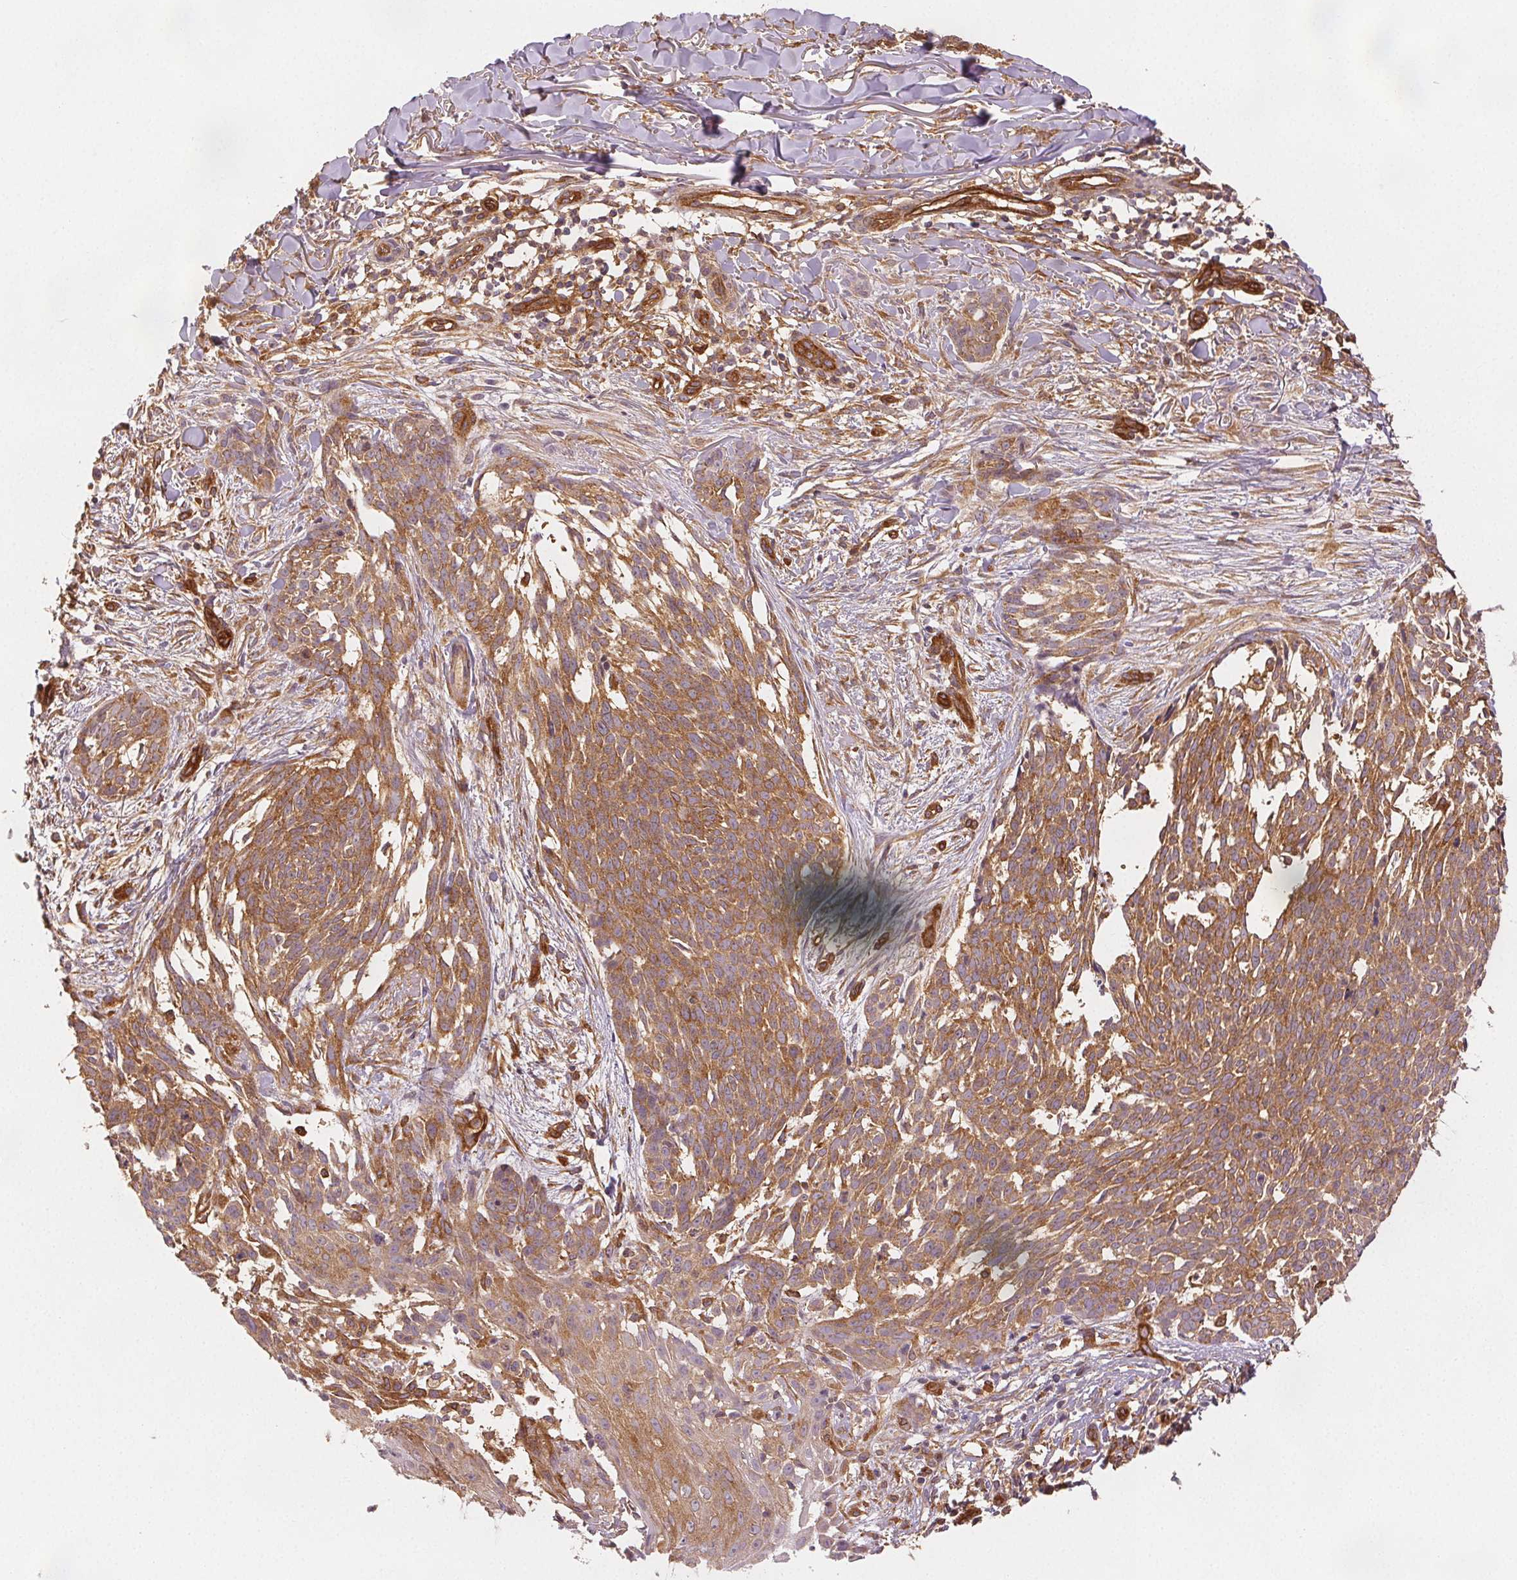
{"staining": {"intensity": "moderate", "quantity": ">75%", "location": "cytoplasmic/membranous"}, "tissue": "skin cancer", "cell_type": "Tumor cells", "image_type": "cancer", "snomed": [{"axis": "morphology", "description": "Basal cell carcinoma"}, {"axis": "topography", "description": "Skin"}], "caption": "Protein expression analysis of basal cell carcinoma (skin) shows moderate cytoplasmic/membranous expression in approximately >75% of tumor cells. (DAB (3,3'-diaminobenzidine) IHC with brightfield microscopy, high magnification).", "gene": "DIAPH2", "patient": {"sex": "male", "age": 88}}